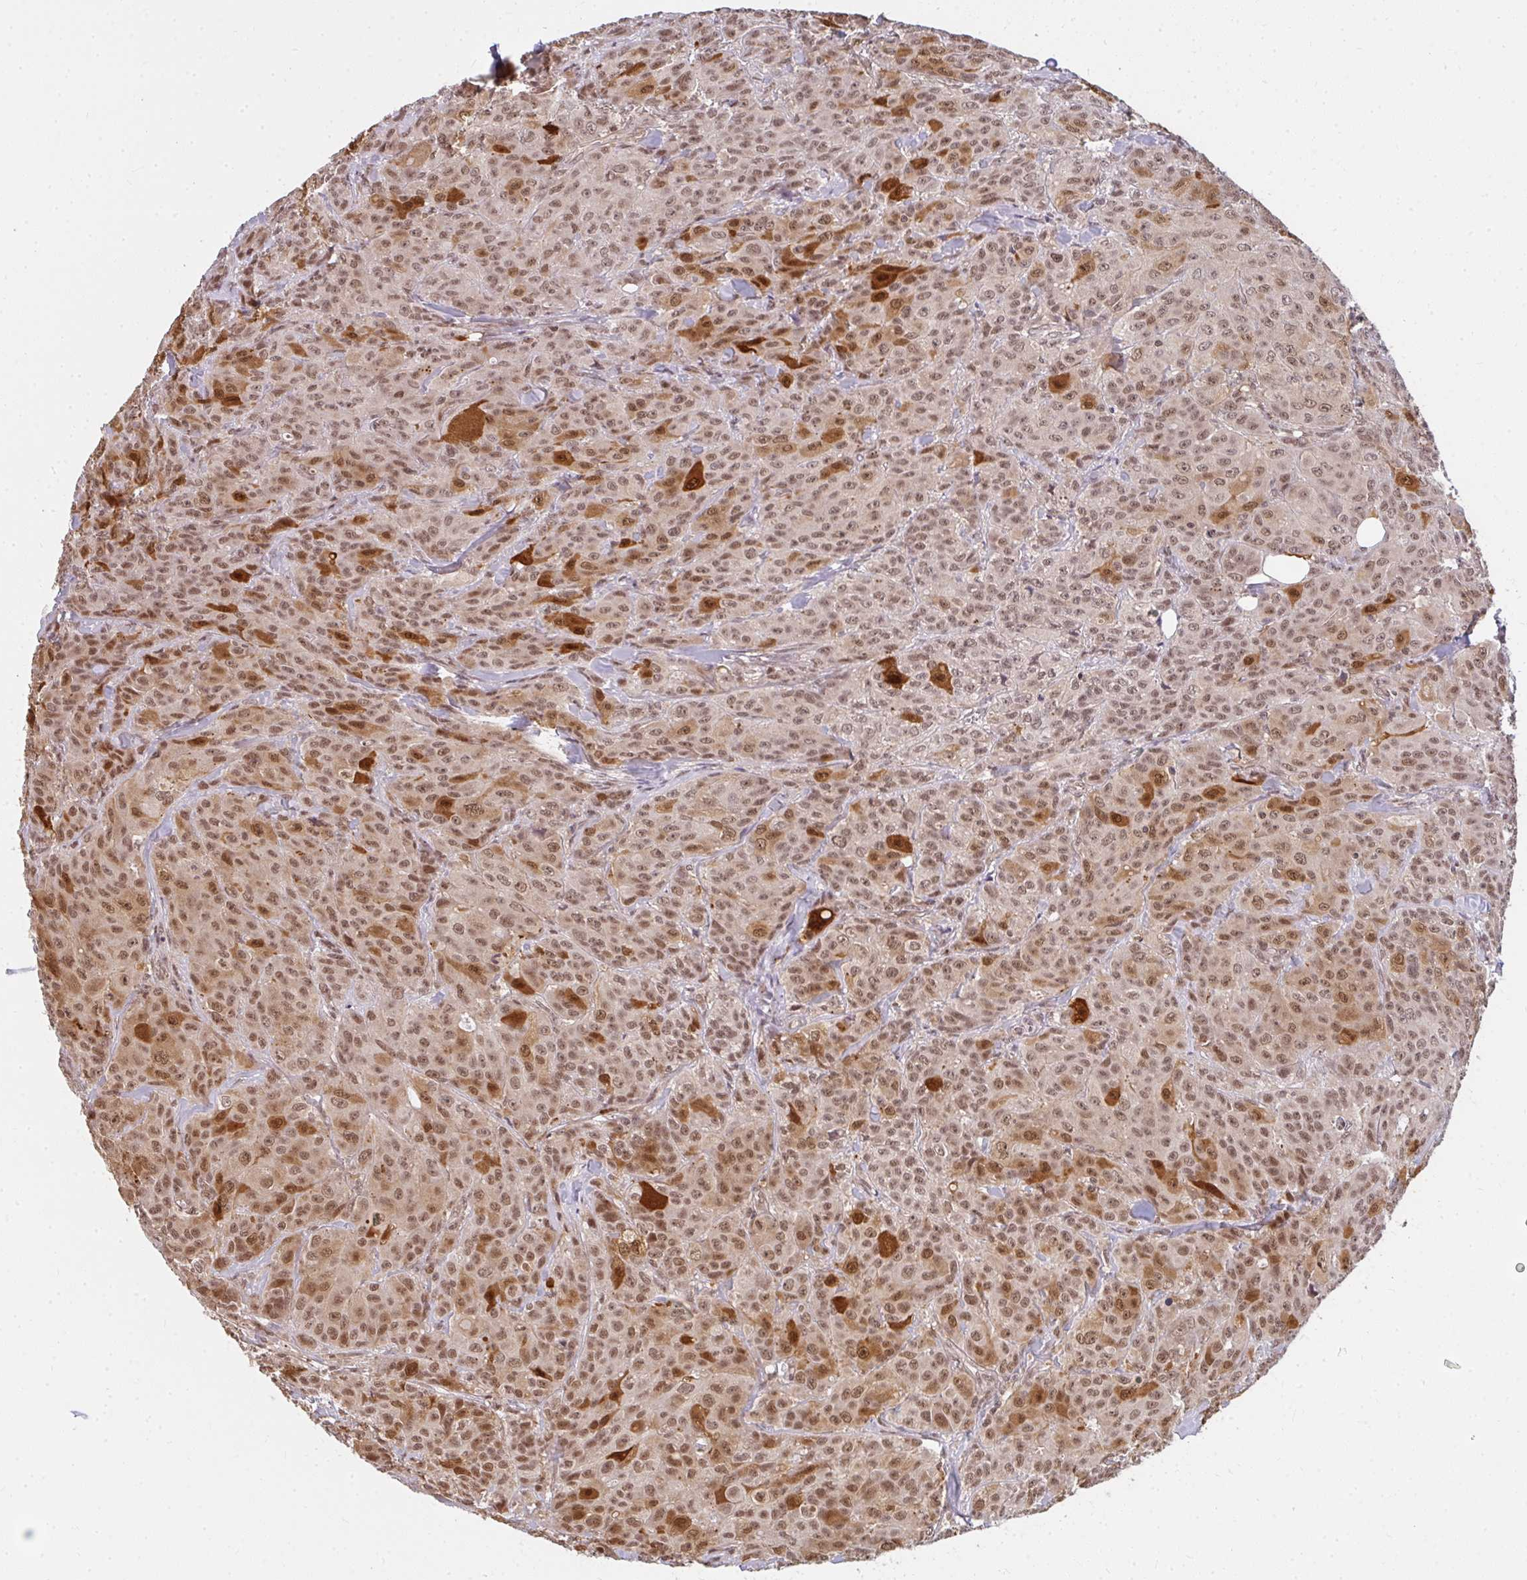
{"staining": {"intensity": "moderate", "quantity": ">75%", "location": "nuclear"}, "tissue": "breast cancer", "cell_type": "Tumor cells", "image_type": "cancer", "snomed": [{"axis": "morphology", "description": "Normal tissue, NOS"}, {"axis": "morphology", "description": "Duct carcinoma"}, {"axis": "topography", "description": "Breast"}], "caption": "A histopathology image of human breast cancer (invasive ductal carcinoma) stained for a protein shows moderate nuclear brown staining in tumor cells.", "gene": "GTF3C6", "patient": {"sex": "female", "age": 43}}